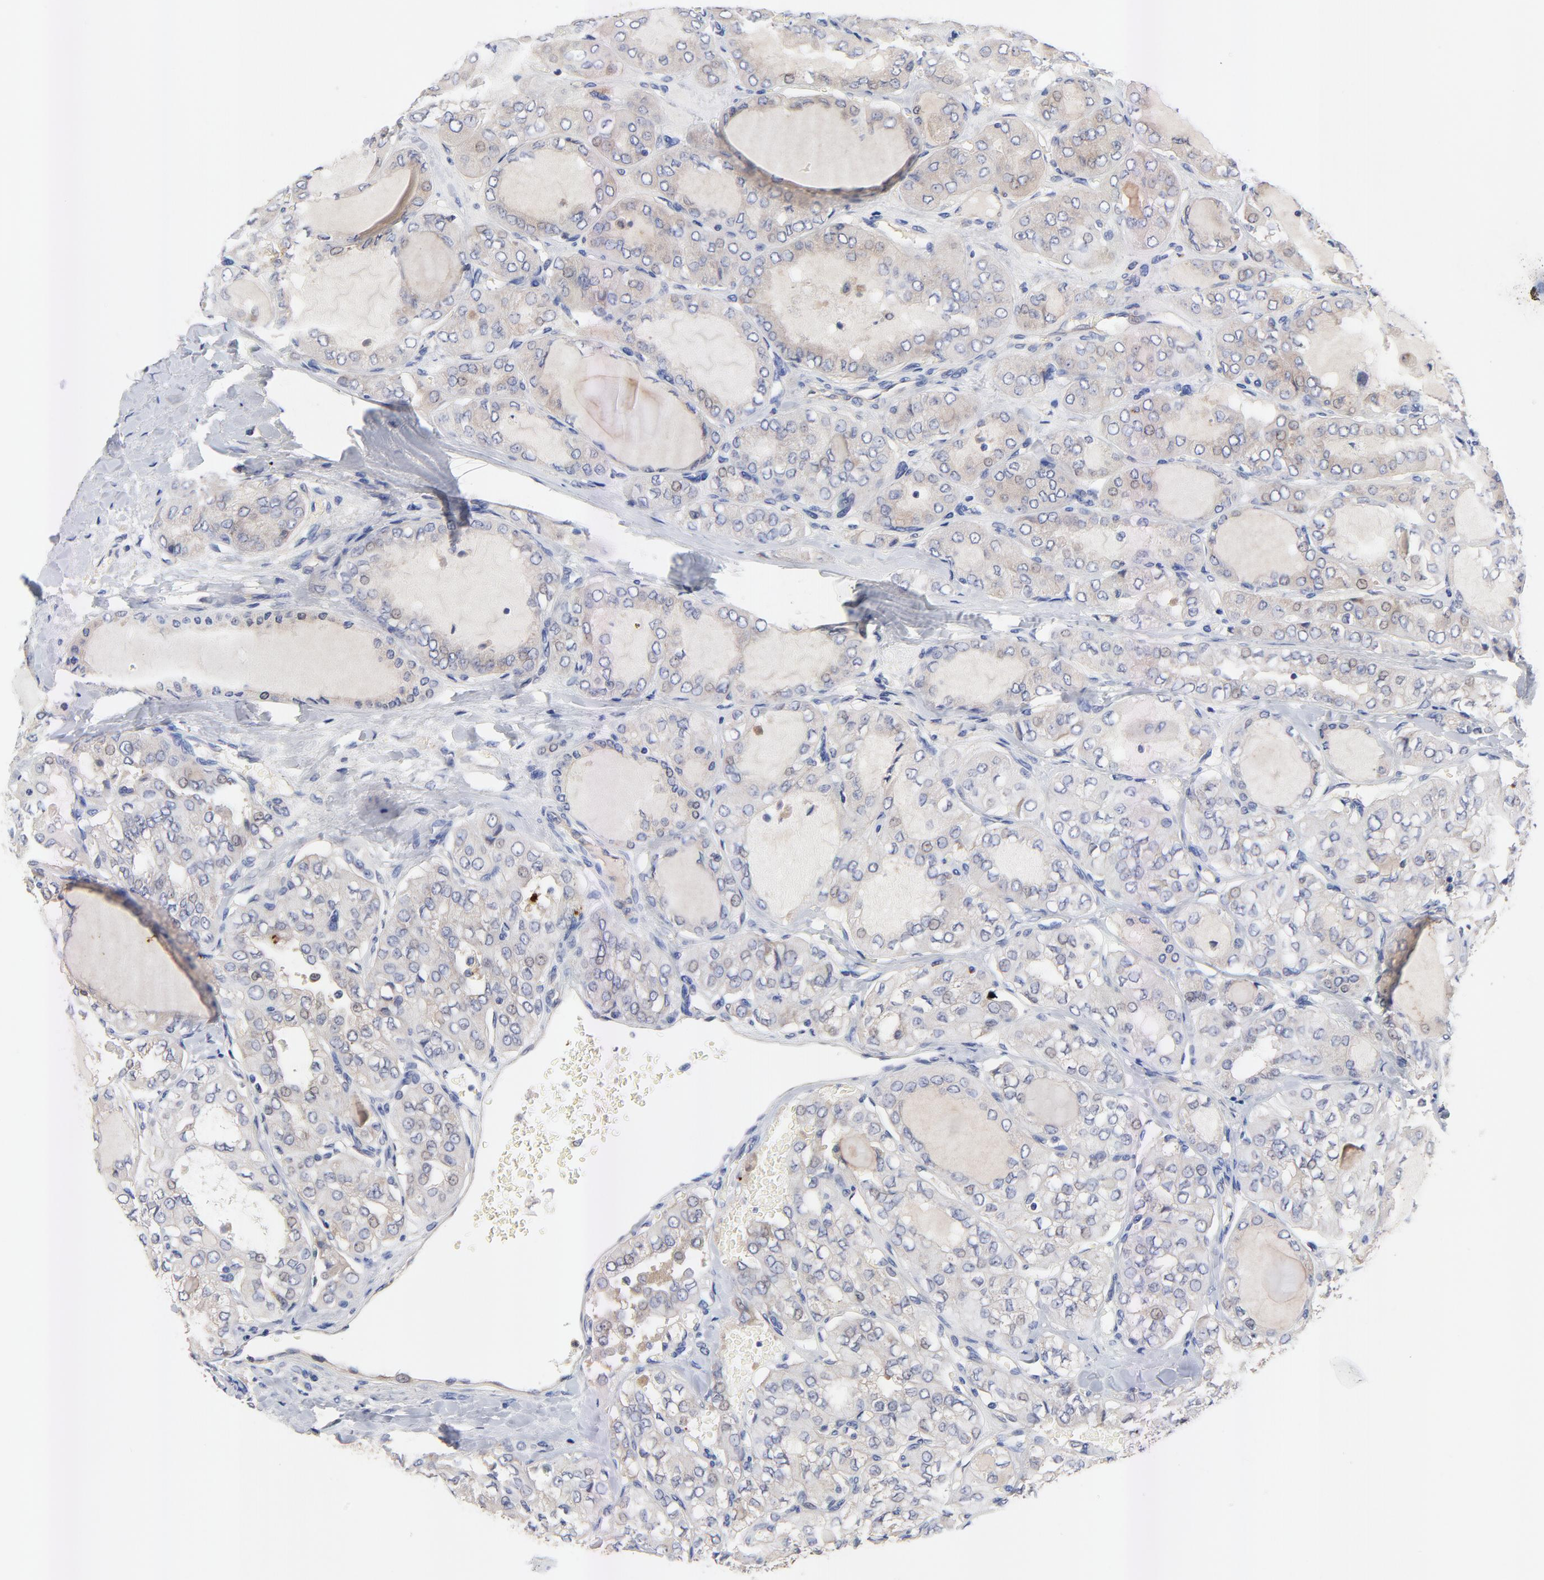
{"staining": {"intensity": "weak", "quantity": "25%-75%", "location": "cytoplasmic/membranous"}, "tissue": "thyroid cancer", "cell_type": "Tumor cells", "image_type": "cancer", "snomed": [{"axis": "morphology", "description": "Papillary adenocarcinoma, NOS"}, {"axis": "topography", "description": "Thyroid gland"}], "caption": "Weak cytoplasmic/membranous expression is present in approximately 25%-75% of tumor cells in thyroid papillary adenocarcinoma.", "gene": "FBXL2", "patient": {"sex": "male", "age": 20}}